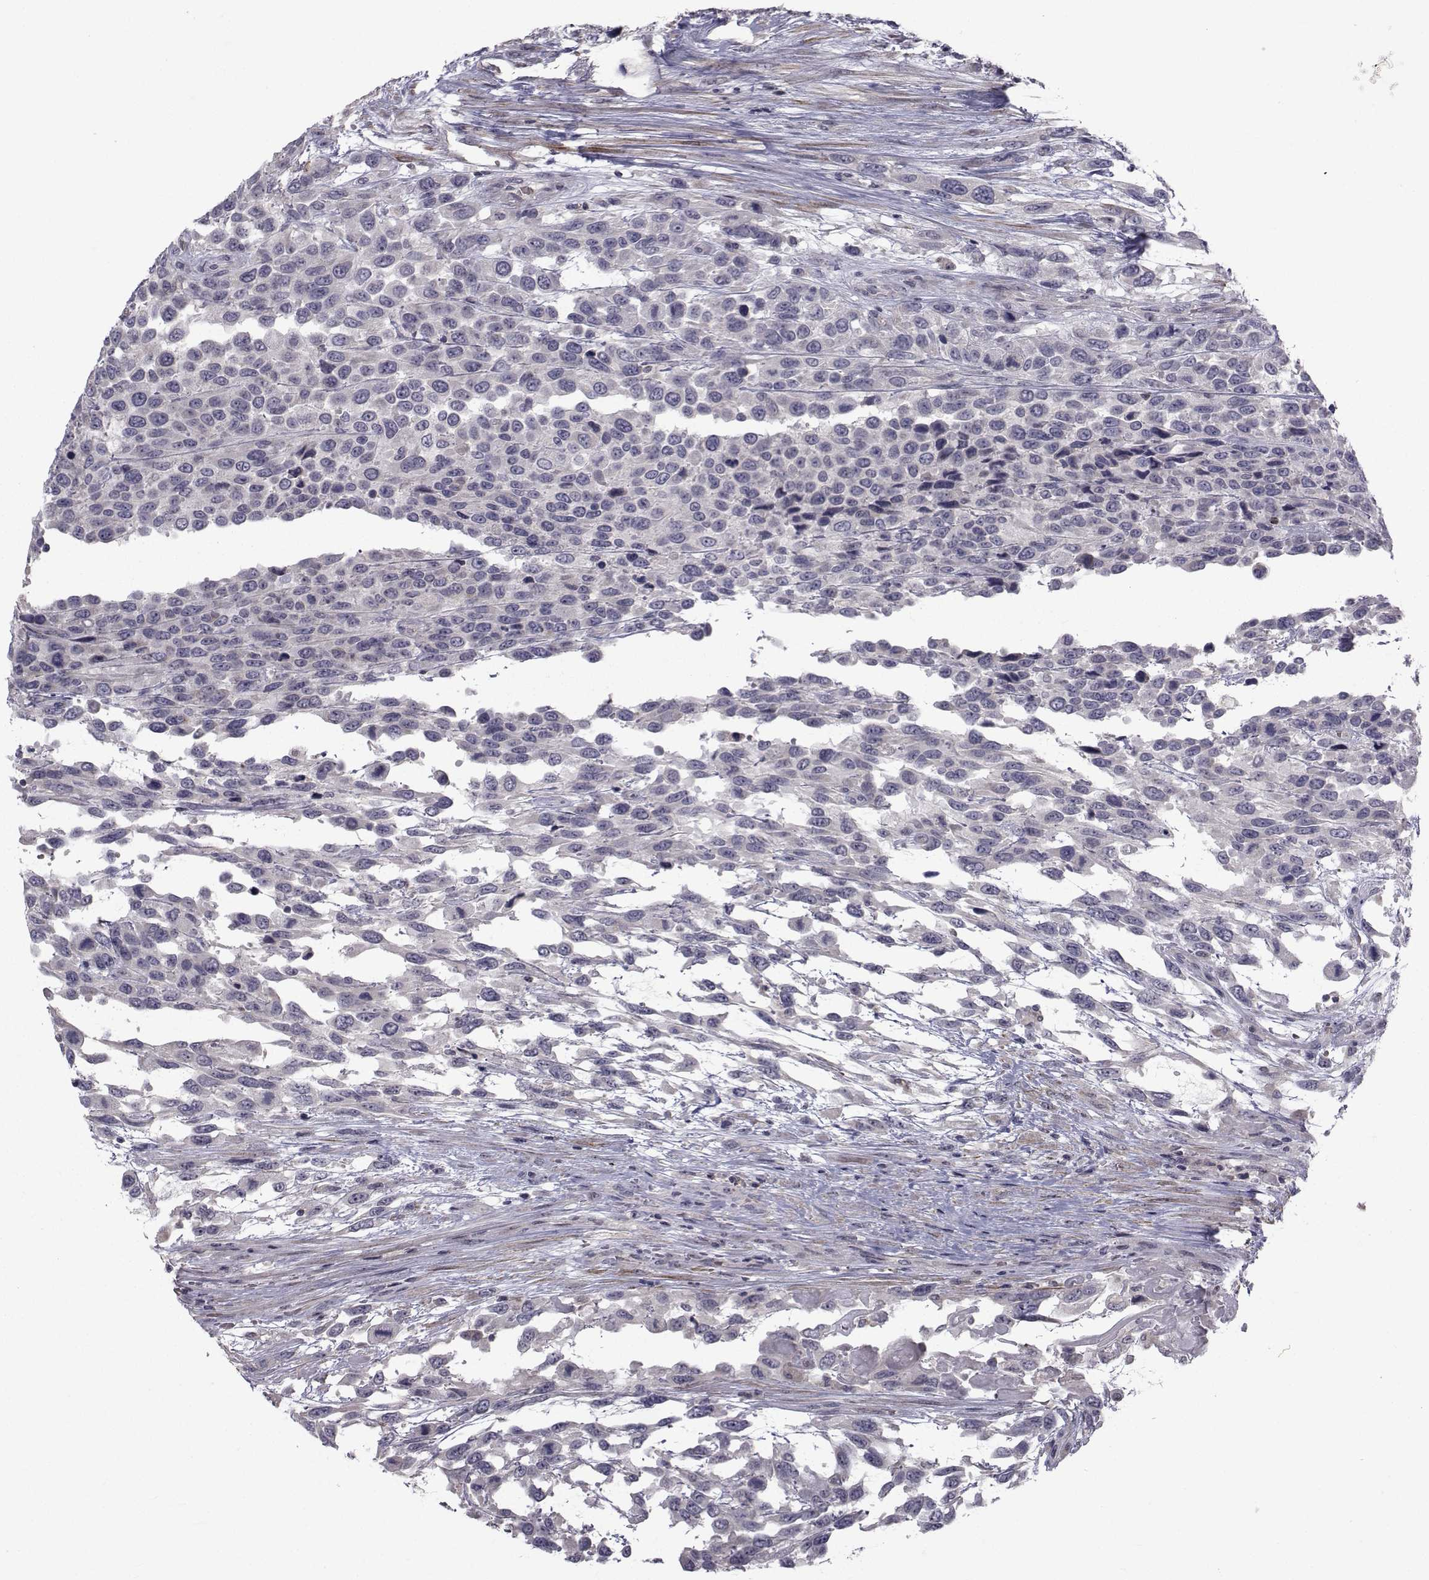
{"staining": {"intensity": "negative", "quantity": "none", "location": "none"}, "tissue": "urothelial cancer", "cell_type": "Tumor cells", "image_type": "cancer", "snomed": [{"axis": "morphology", "description": "Urothelial carcinoma, High grade"}, {"axis": "topography", "description": "Urinary bladder"}], "caption": "Immunohistochemistry micrograph of neoplastic tissue: human urothelial cancer stained with DAB (3,3'-diaminobenzidine) displays no significant protein expression in tumor cells.", "gene": "FDXR", "patient": {"sex": "female", "age": 70}}